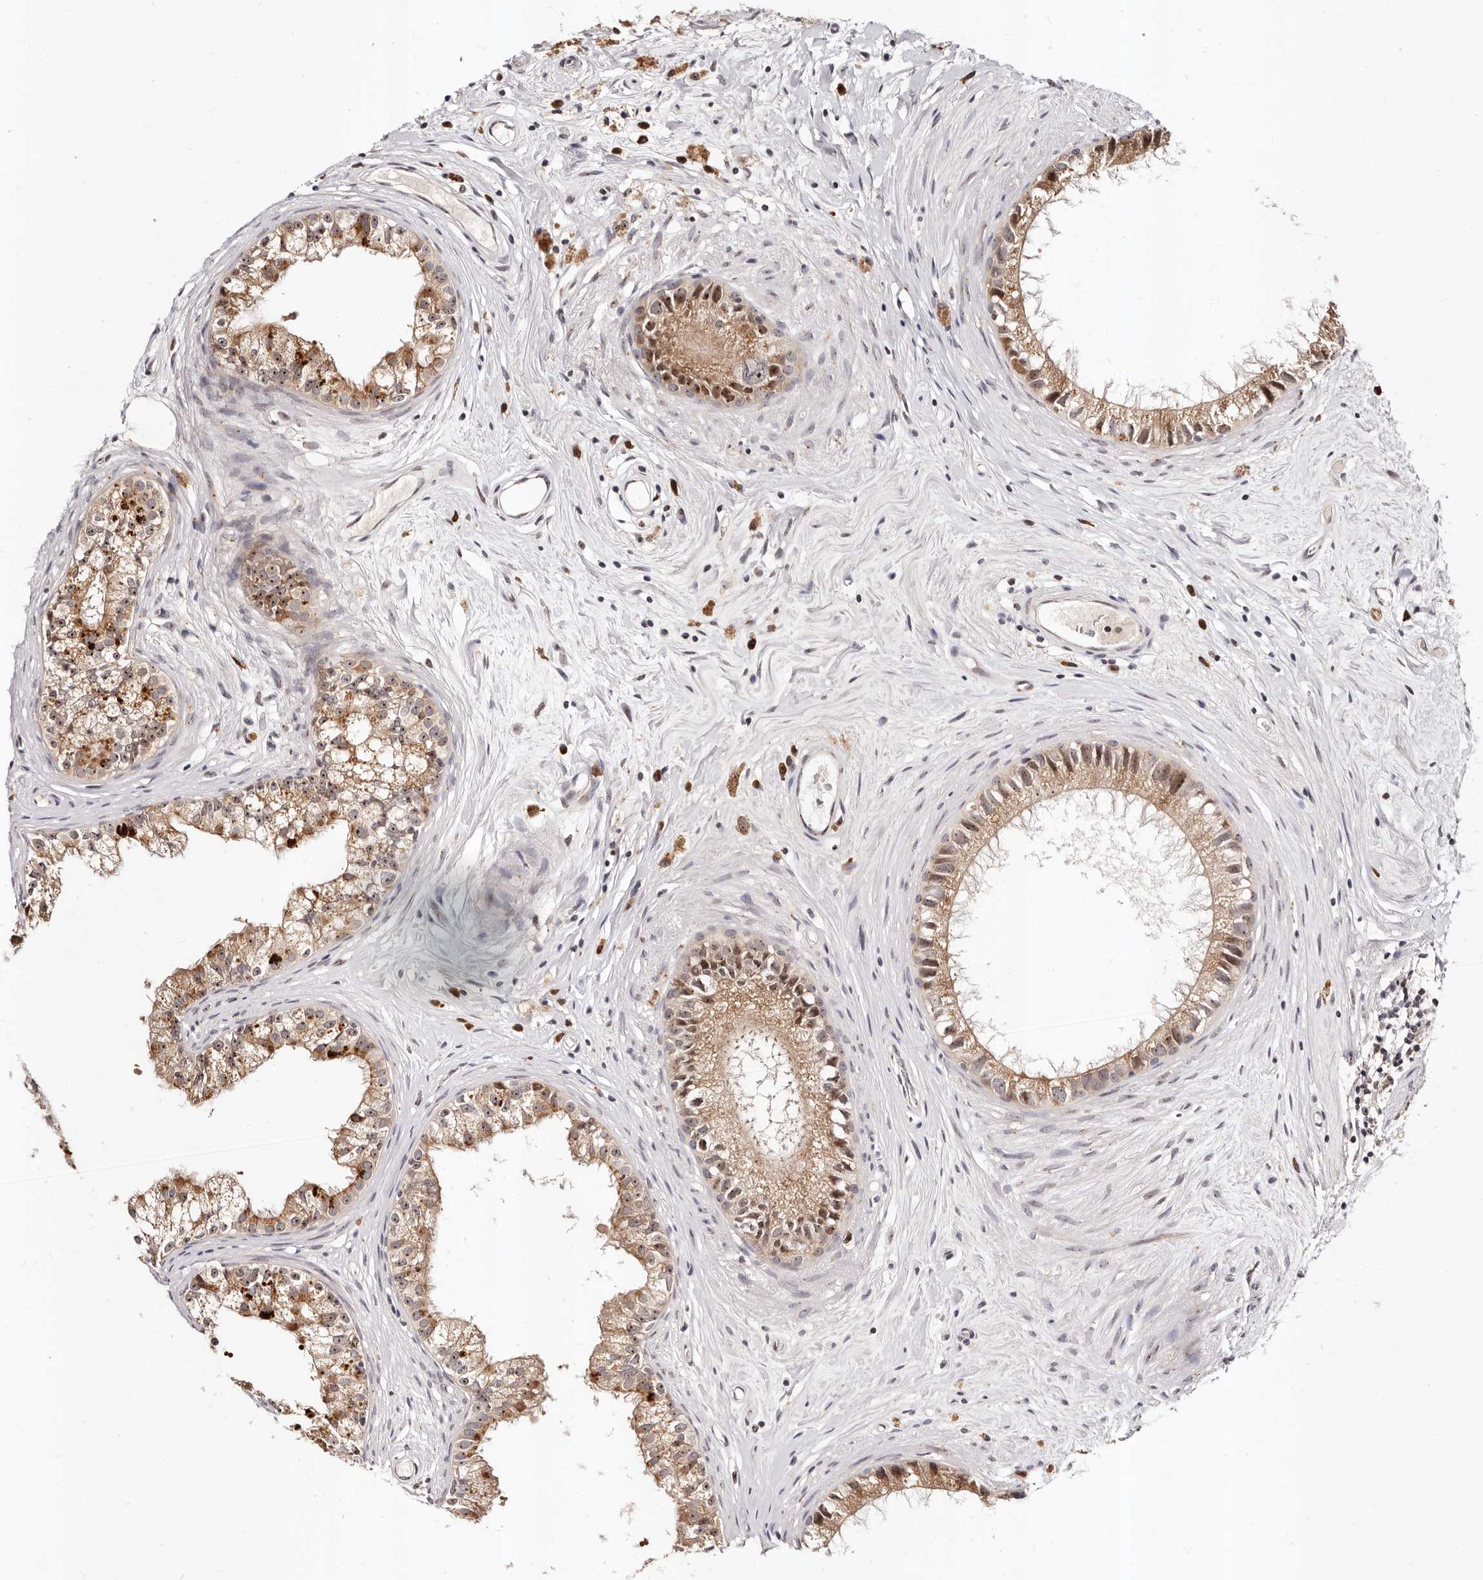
{"staining": {"intensity": "moderate", "quantity": ">75%", "location": "cytoplasmic/membranous,nuclear"}, "tissue": "epididymis", "cell_type": "Glandular cells", "image_type": "normal", "snomed": [{"axis": "morphology", "description": "Normal tissue, NOS"}, {"axis": "topography", "description": "Epididymis"}], "caption": "This histopathology image displays immunohistochemistry staining of normal epididymis, with medium moderate cytoplasmic/membranous,nuclear positivity in about >75% of glandular cells.", "gene": "APOL6", "patient": {"sex": "male", "age": 80}}